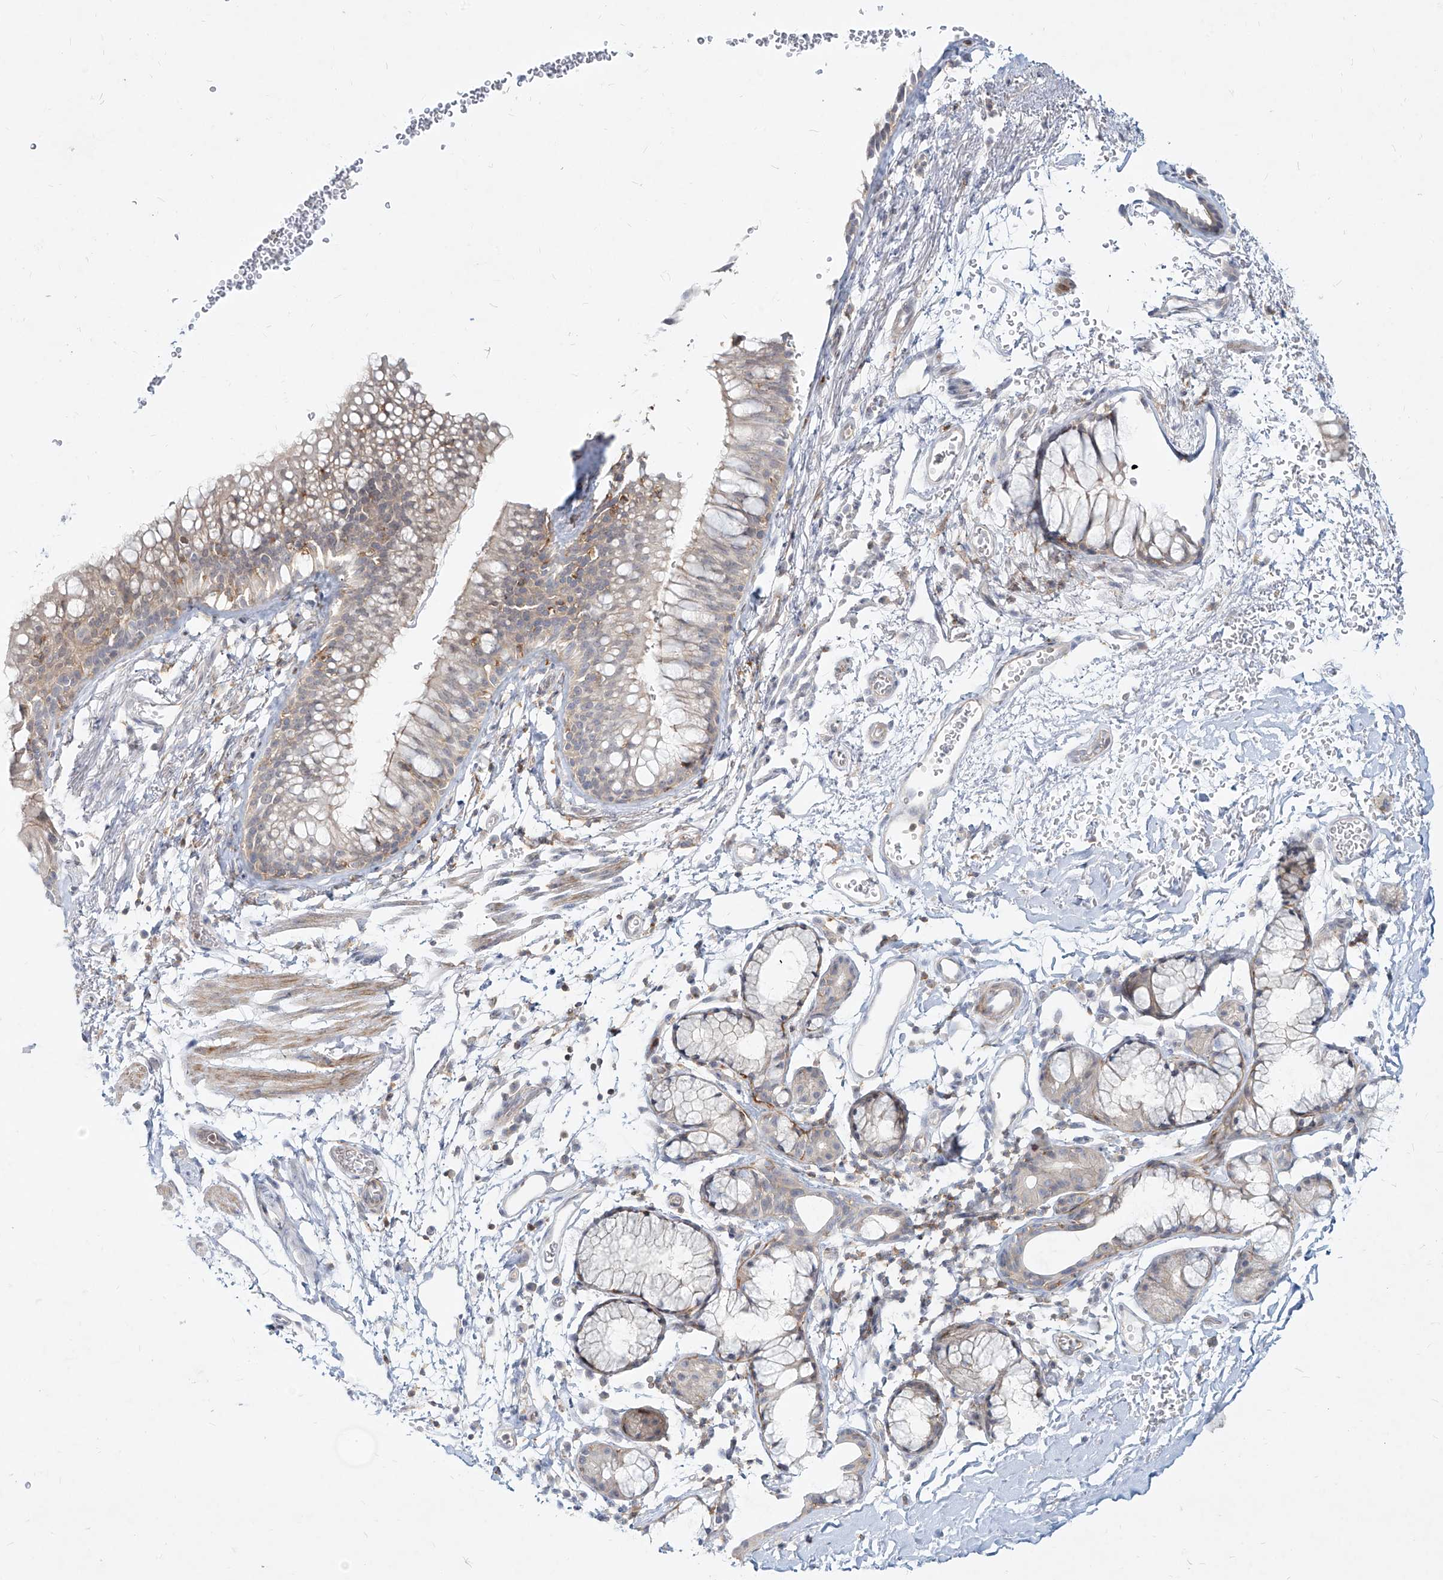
{"staining": {"intensity": "weak", "quantity": "<25%", "location": "cytoplasmic/membranous"}, "tissue": "bronchus", "cell_type": "Respiratory epithelial cells", "image_type": "normal", "snomed": [{"axis": "morphology", "description": "Normal tissue, NOS"}, {"axis": "topography", "description": "Cartilage tissue"}, {"axis": "topography", "description": "Bronchus"}], "caption": "A micrograph of human bronchus is negative for staining in respiratory epithelial cells. The staining was performed using DAB (3,3'-diaminobenzidine) to visualize the protein expression in brown, while the nuclei were stained in blue with hematoxylin (Magnification: 20x).", "gene": "SLC2A12", "patient": {"sex": "female", "age": 53}}